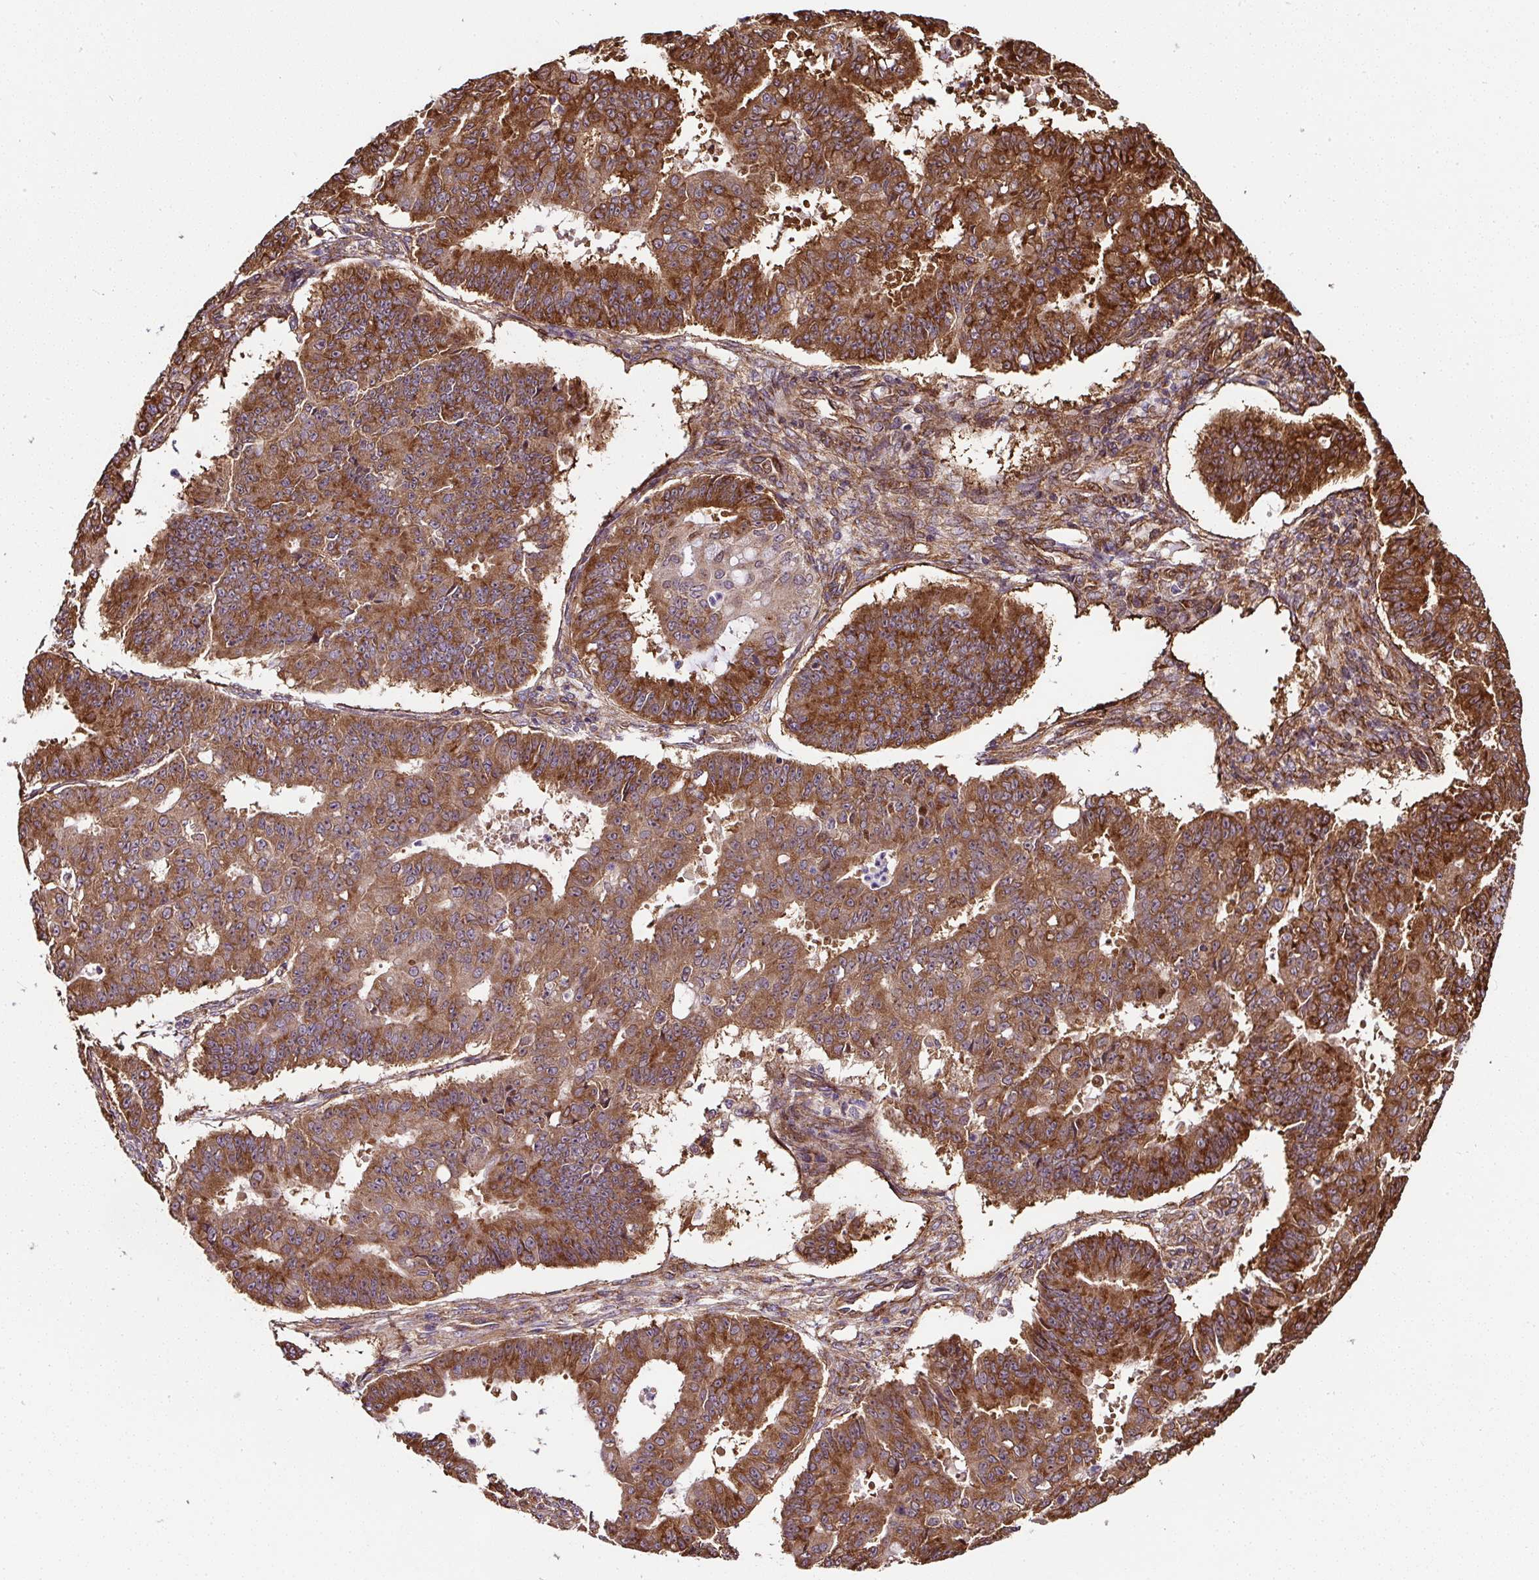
{"staining": {"intensity": "strong", "quantity": ">75%", "location": "cytoplasmic/membranous"}, "tissue": "ovarian cancer", "cell_type": "Tumor cells", "image_type": "cancer", "snomed": [{"axis": "morphology", "description": "Carcinoma, endometroid"}, {"axis": "topography", "description": "Appendix"}, {"axis": "topography", "description": "Ovary"}], "caption": "A micrograph of human ovarian cancer stained for a protein shows strong cytoplasmic/membranous brown staining in tumor cells.", "gene": "KDM4E", "patient": {"sex": "female", "age": 42}}